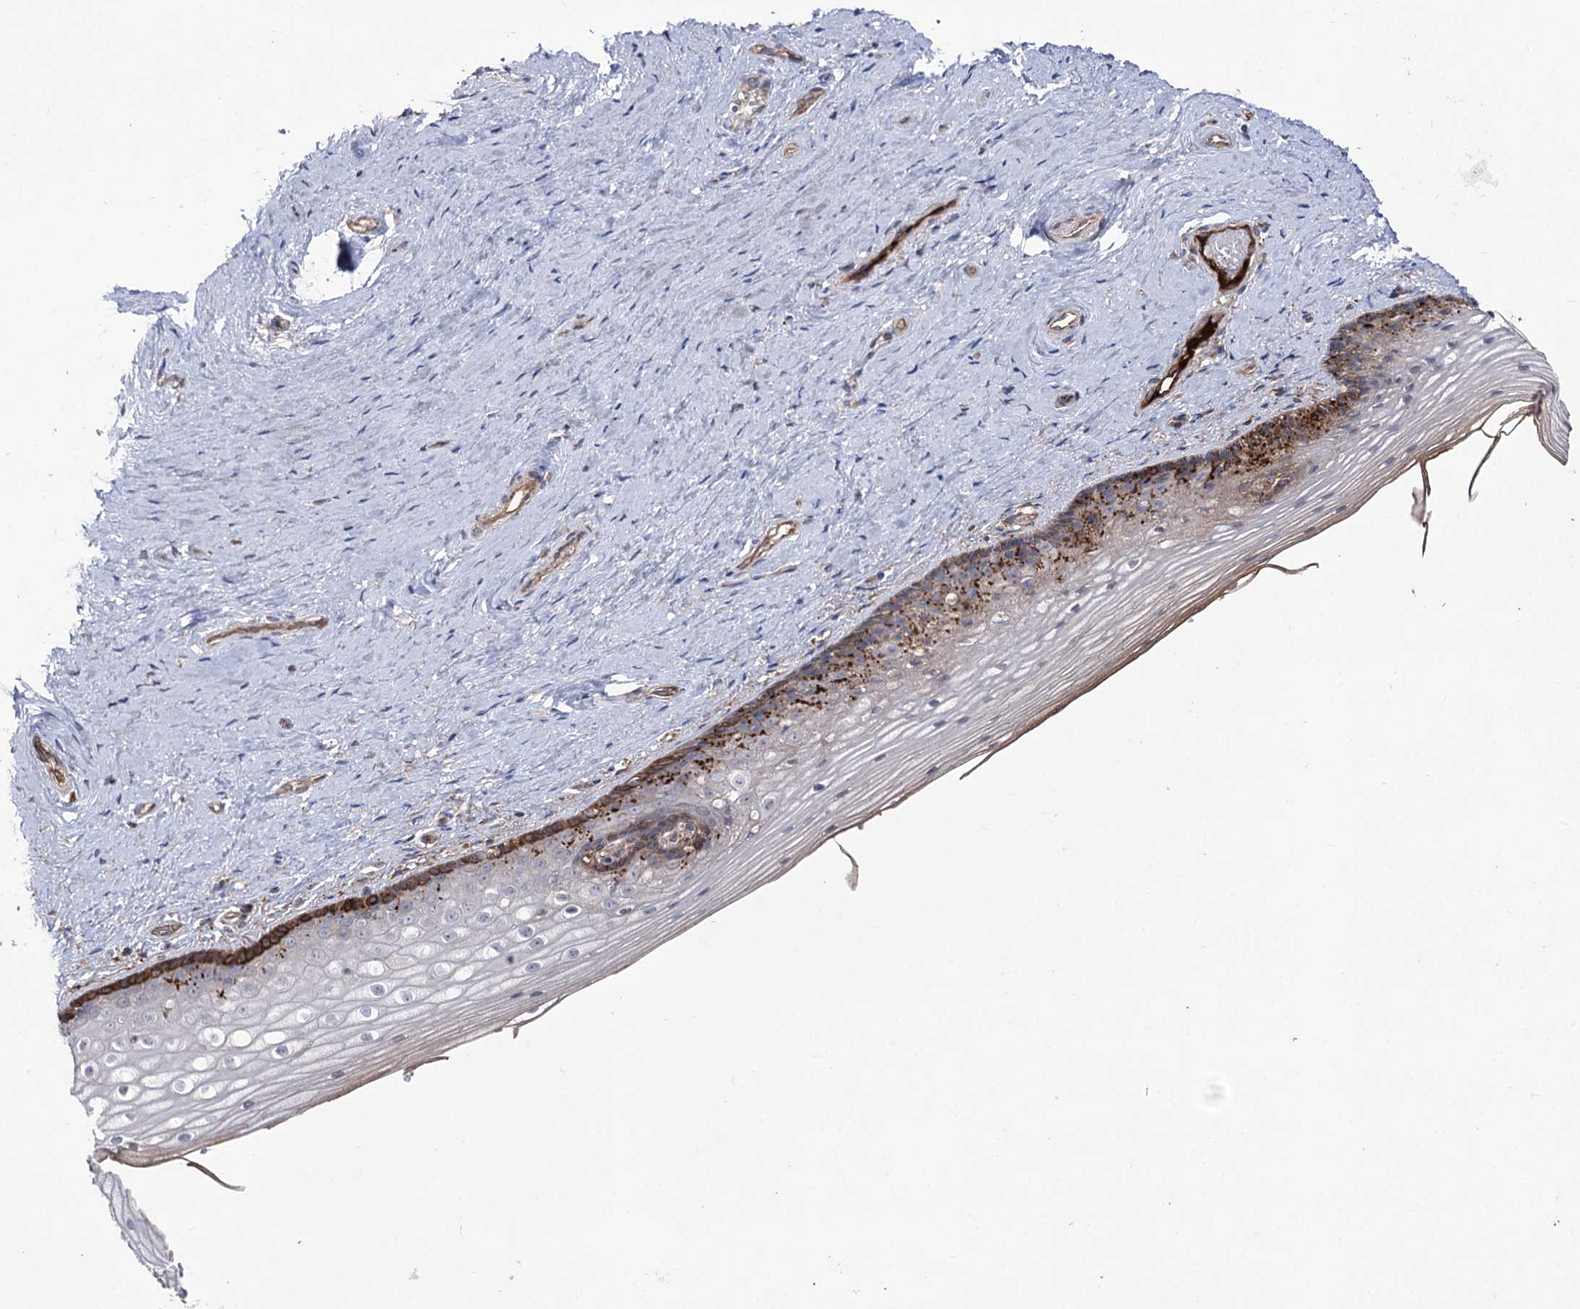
{"staining": {"intensity": "strong", "quantity": "<25%", "location": "cytoplasmic/membranous"}, "tissue": "vagina", "cell_type": "Squamous epithelial cells", "image_type": "normal", "snomed": [{"axis": "morphology", "description": "Normal tissue, NOS"}, {"axis": "topography", "description": "Vagina"}], "caption": "Vagina stained with a protein marker reveals strong staining in squamous epithelial cells.", "gene": "OTUD1", "patient": {"sex": "female", "age": 46}}